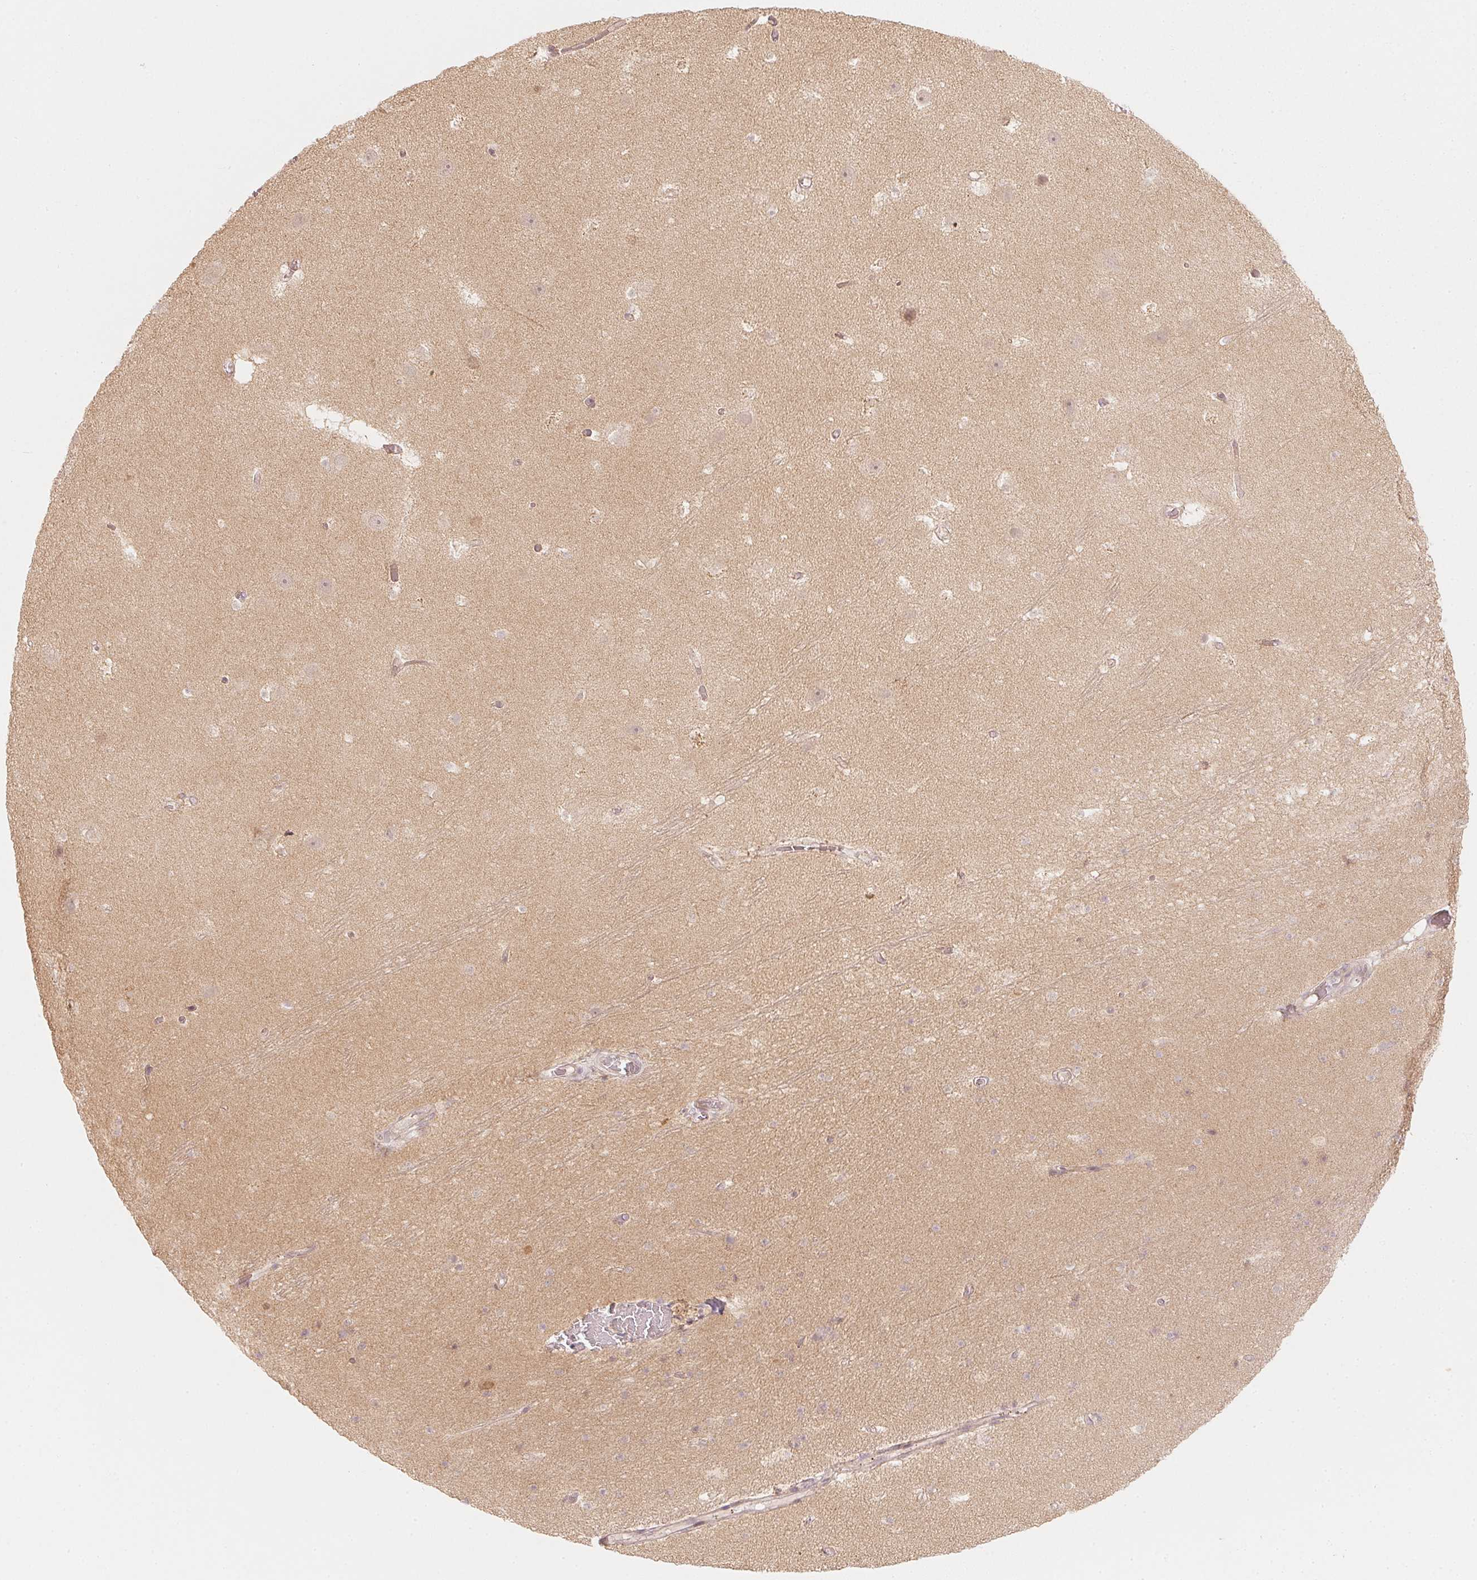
{"staining": {"intensity": "negative", "quantity": "none", "location": "none"}, "tissue": "hippocampus", "cell_type": "Glial cells", "image_type": "normal", "snomed": [{"axis": "morphology", "description": "Normal tissue, NOS"}, {"axis": "topography", "description": "Hippocampus"}], "caption": "Micrograph shows no significant protein expression in glial cells of unremarkable hippocampus.", "gene": "WDR54", "patient": {"sex": "male", "age": 26}}